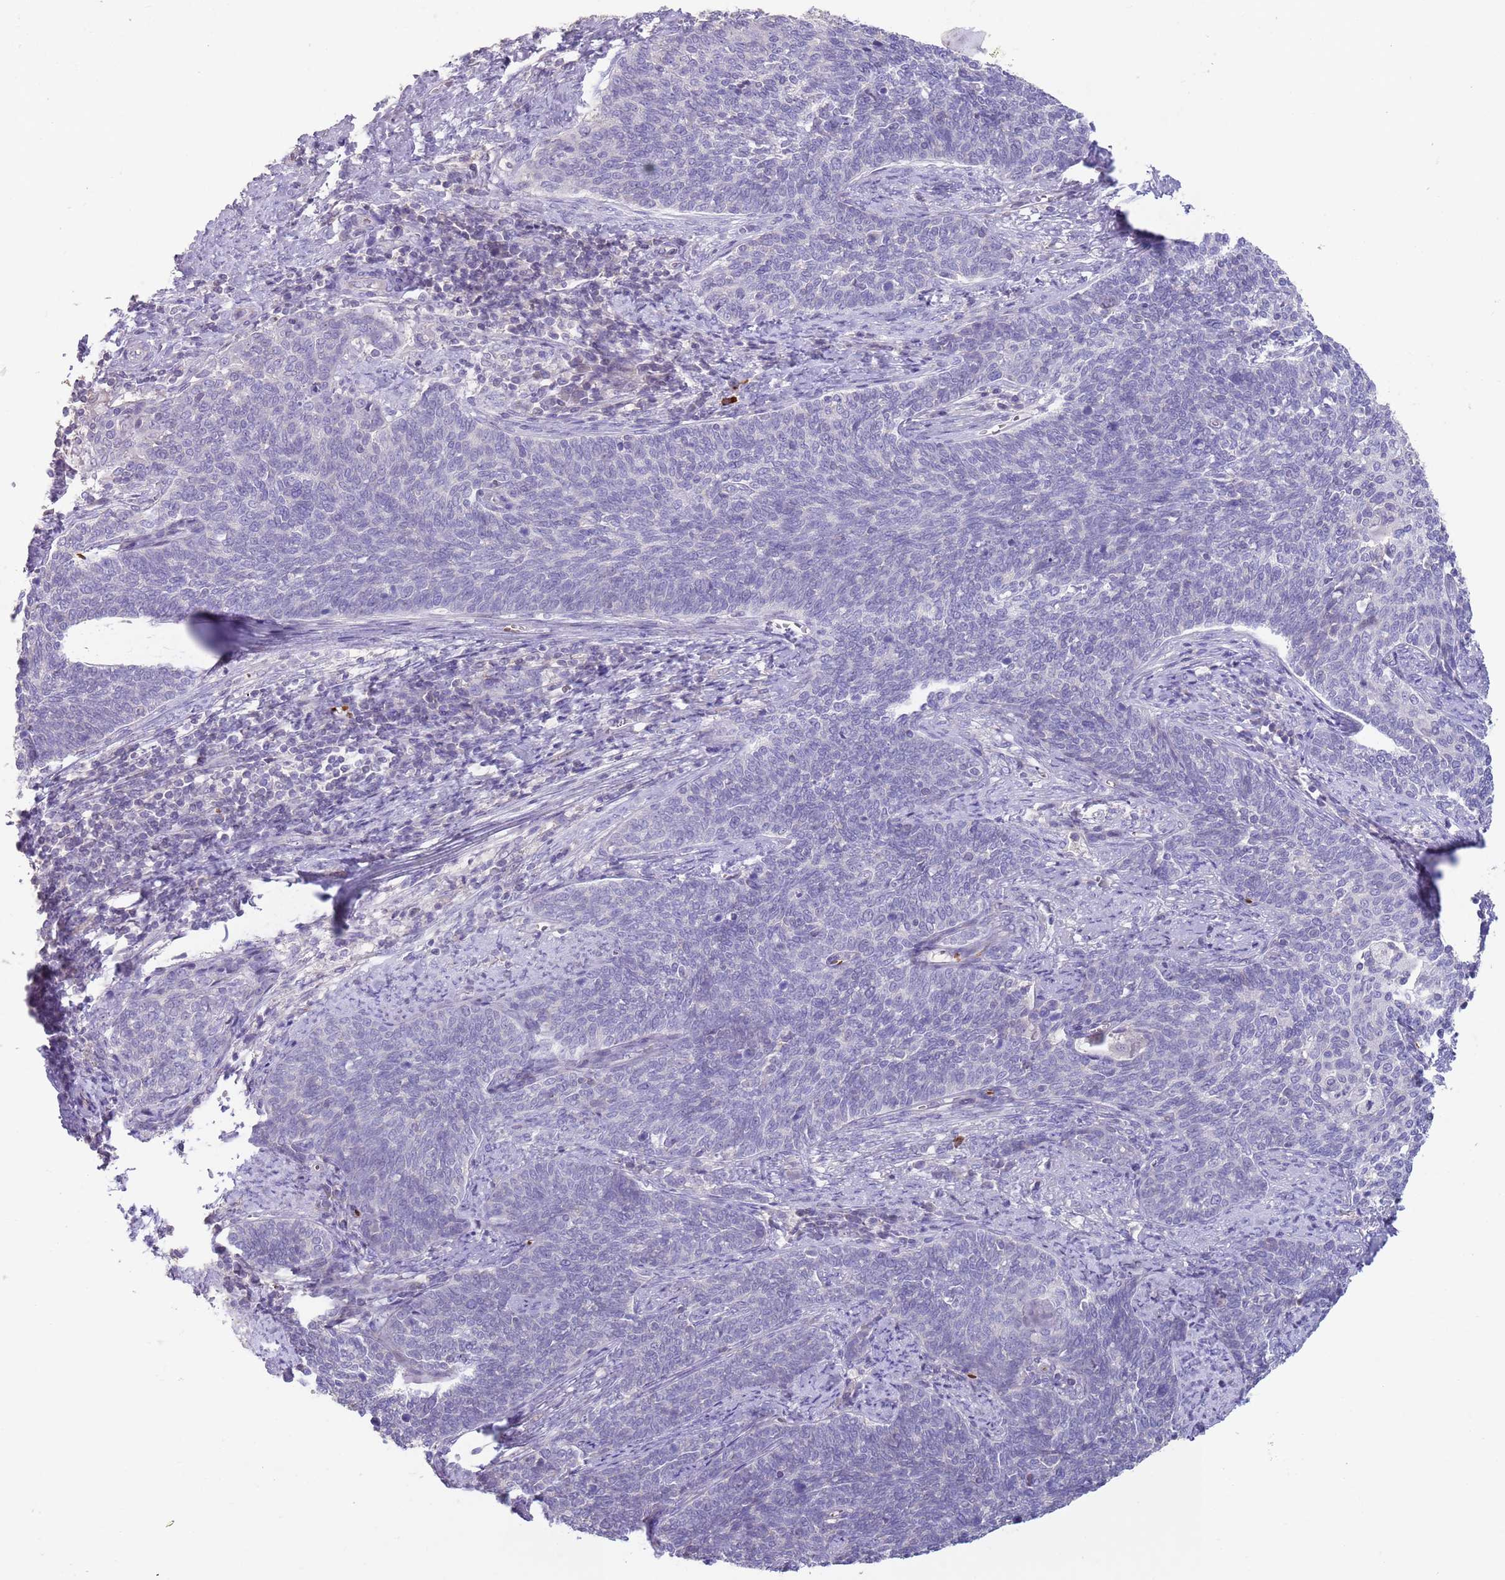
{"staining": {"intensity": "negative", "quantity": "none", "location": "none"}, "tissue": "cervical cancer", "cell_type": "Tumor cells", "image_type": "cancer", "snomed": [{"axis": "morphology", "description": "Squamous cell carcinoma, NOS"}, {"axis": "topography", "description": "Cervix"}], "caption": "The histopathology image reveals no staining of tumor cells in cervical squamous cell carcinoma.", "gene": "ZNF14", "patient": {"sex": "female", "age": 39}}